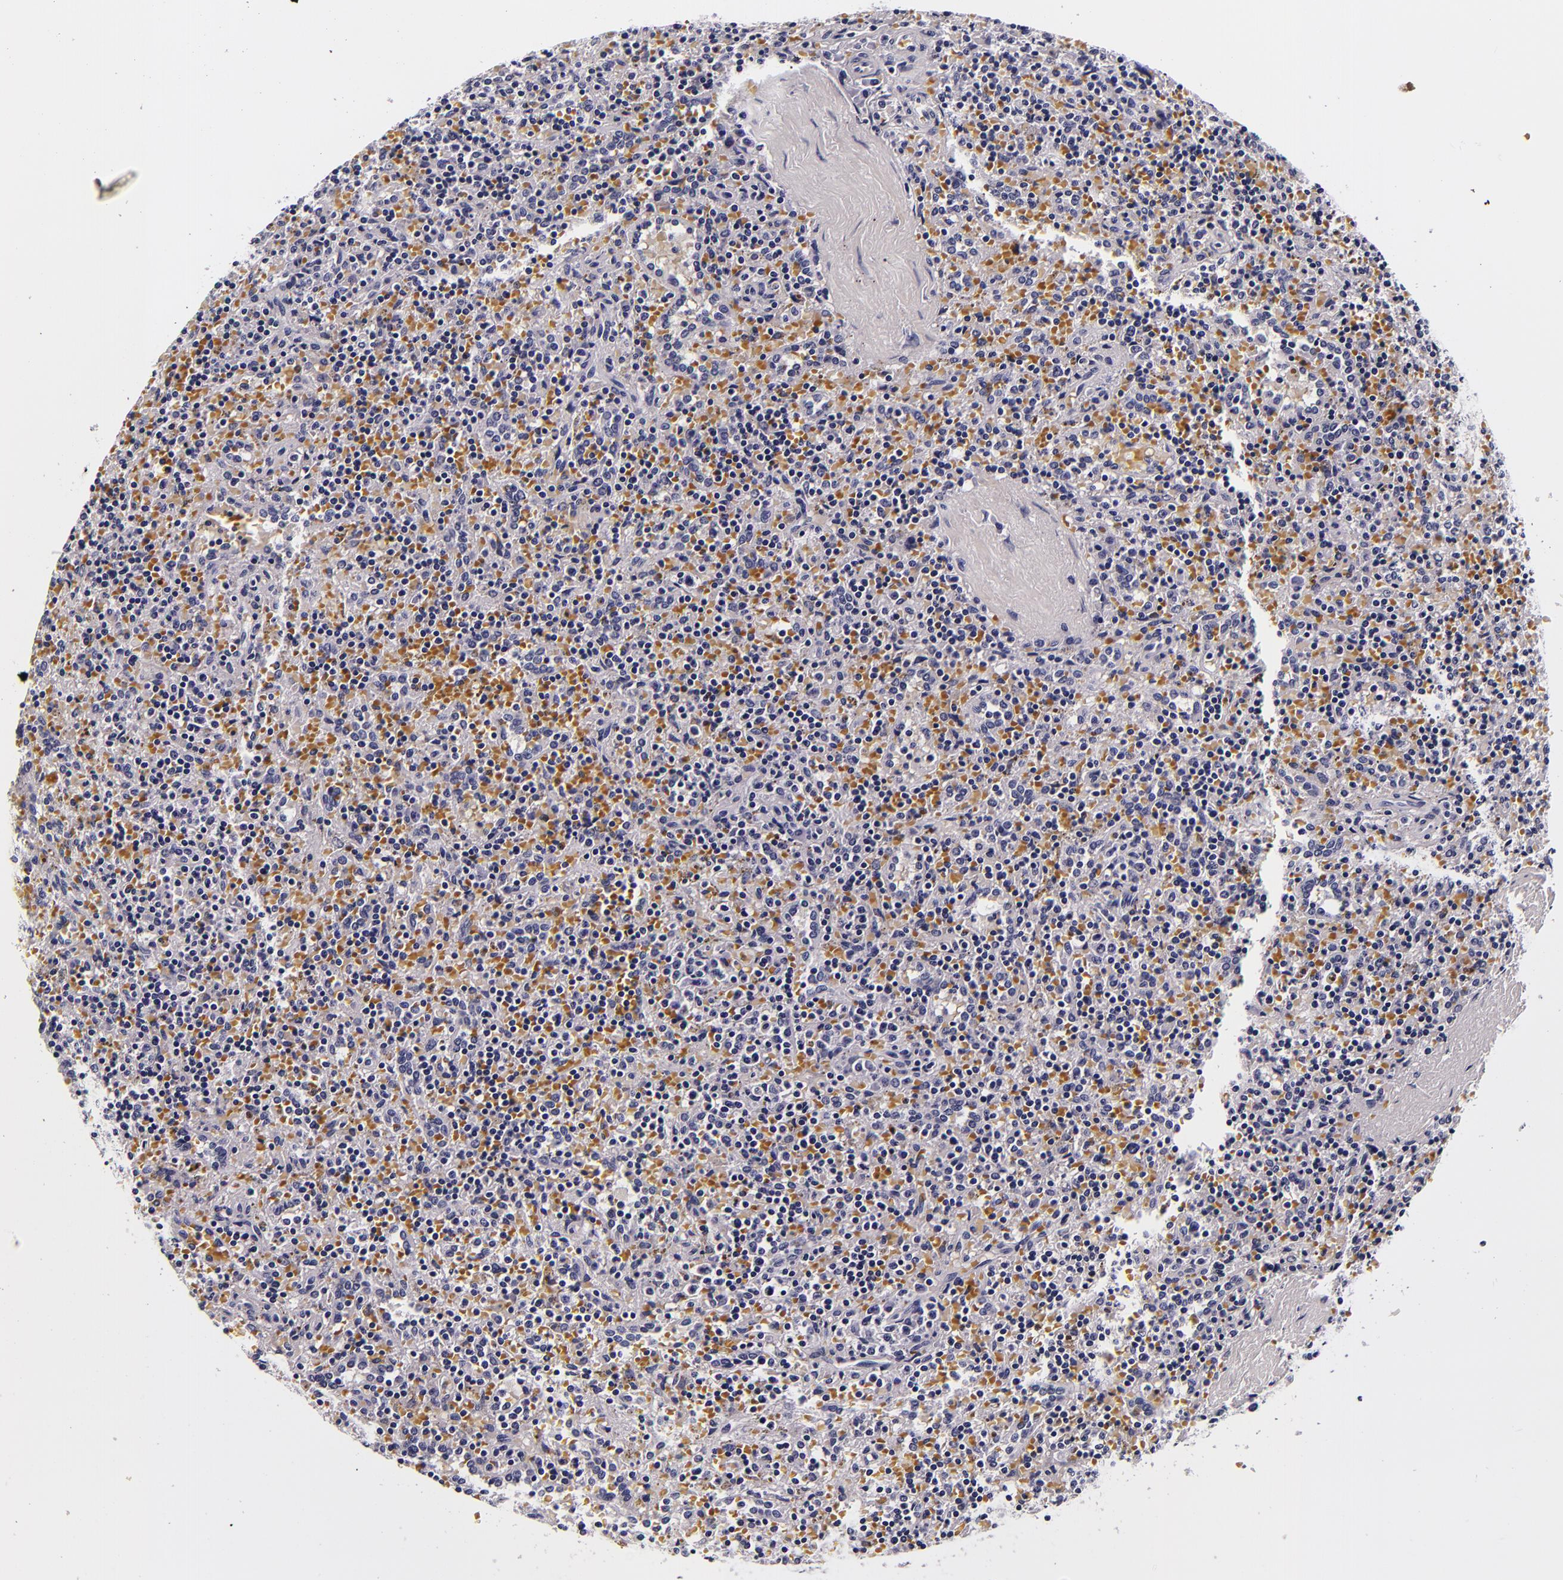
{"staining": {"intensity": "negative", "quantity": "none", "location": "none"}, "tissue": "lymphoma", "cell_type": "Tumor cells", "image_type": "cancer", "snomed": [{"axis": "morphology", "description": "Malignant lymphoma, non-Hodgkin's type, Low grade"}, {"axis": "topography", "description": "Spleen"}], "caption": "A high-resolution photomicrograph shows immunohistochemistry staining of low-grade malignant lymphoma, non-Hodgkin's type, which displays no significant expression in tumor cells.", "gene": "FBN1", "patient": {"sex": "male", "age": 67}}